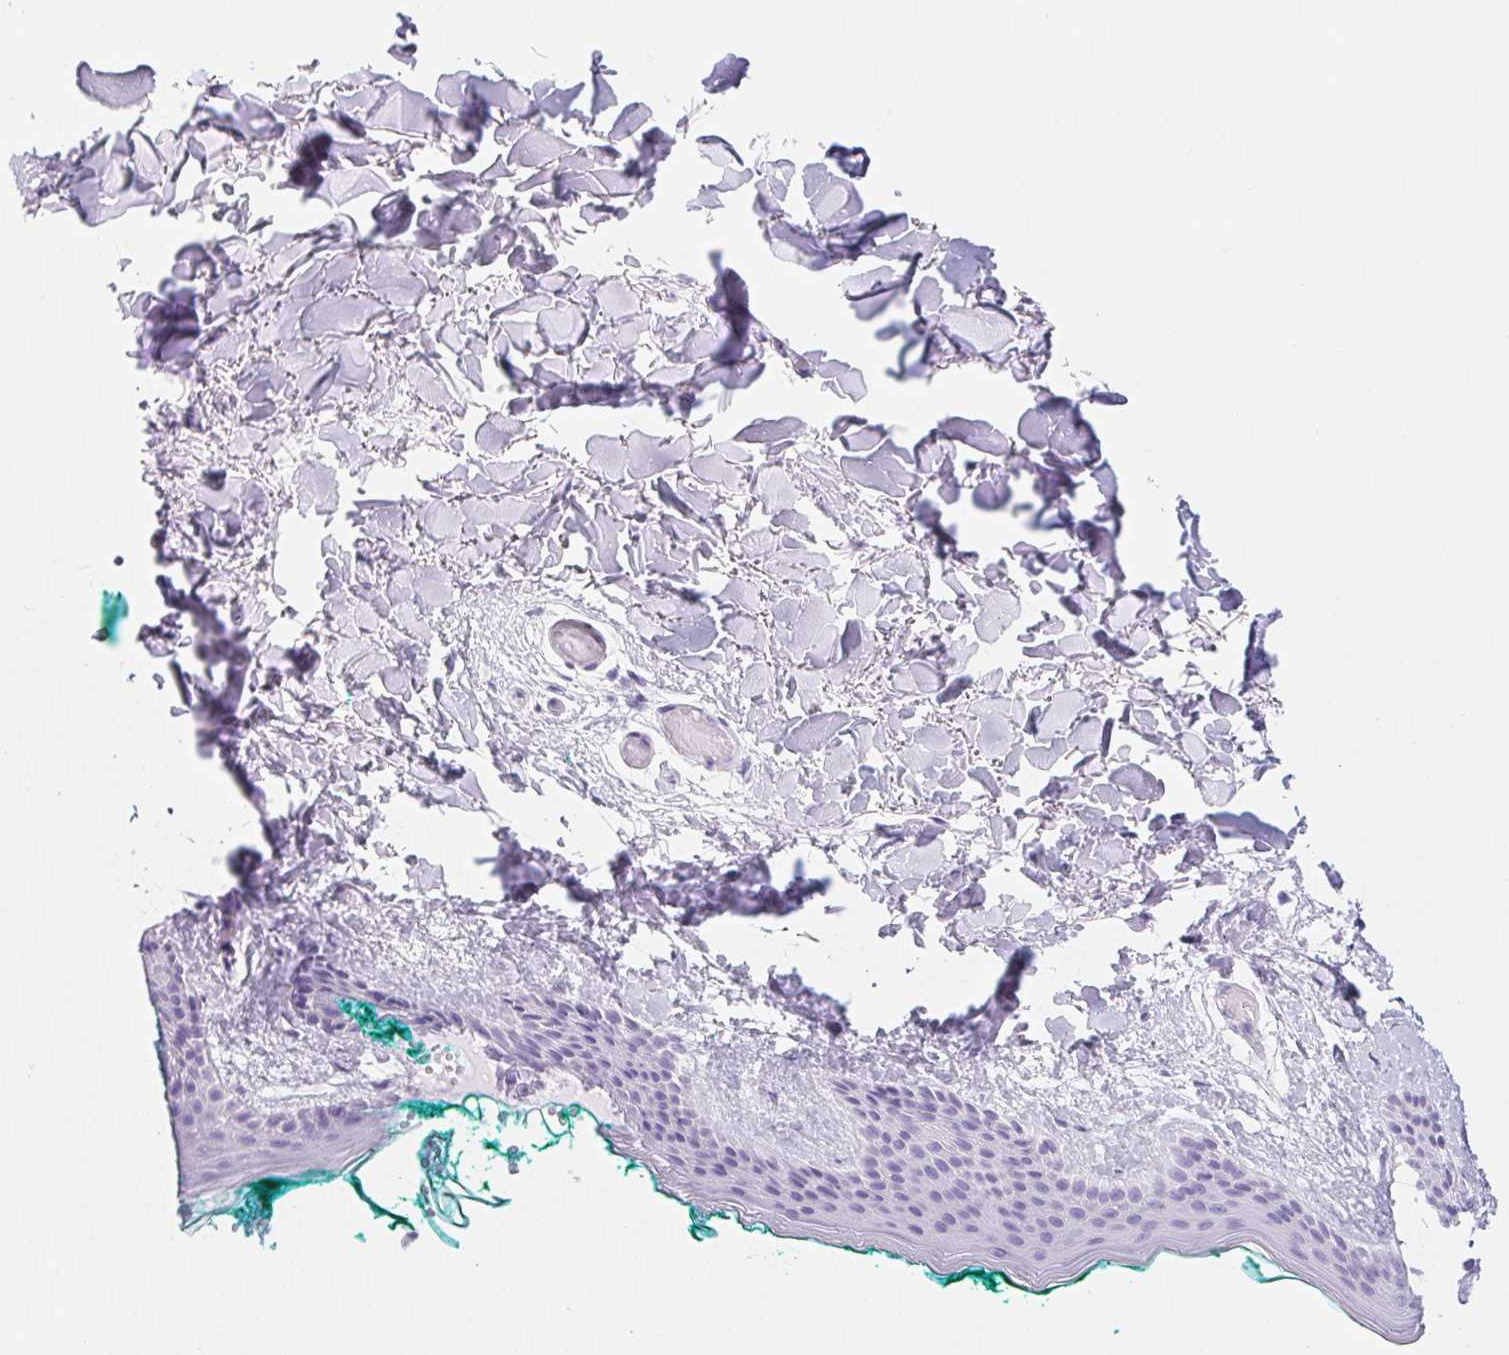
{"staining": {"intensity": "negative", "quantity": "none", "location": "none"}, "tissue": "skin", "cell_type": "Fibroblasts", "image_type": "normal", "snomed": [{"axis": "morphology", "description": "Normal tissue, NOS"}, {"axis": "topography", "description": "Skin"}], "caption": "Immunohistochemistry photomicrograph of unremarkable skin: skin stained with DAB exhibits no significant protein positivity in fibroblasts. (Immunohistochemistry, brightfield microscopy, high magnification).", "gene": "PI3", "patient": {"sex": "female", "age": 34}}